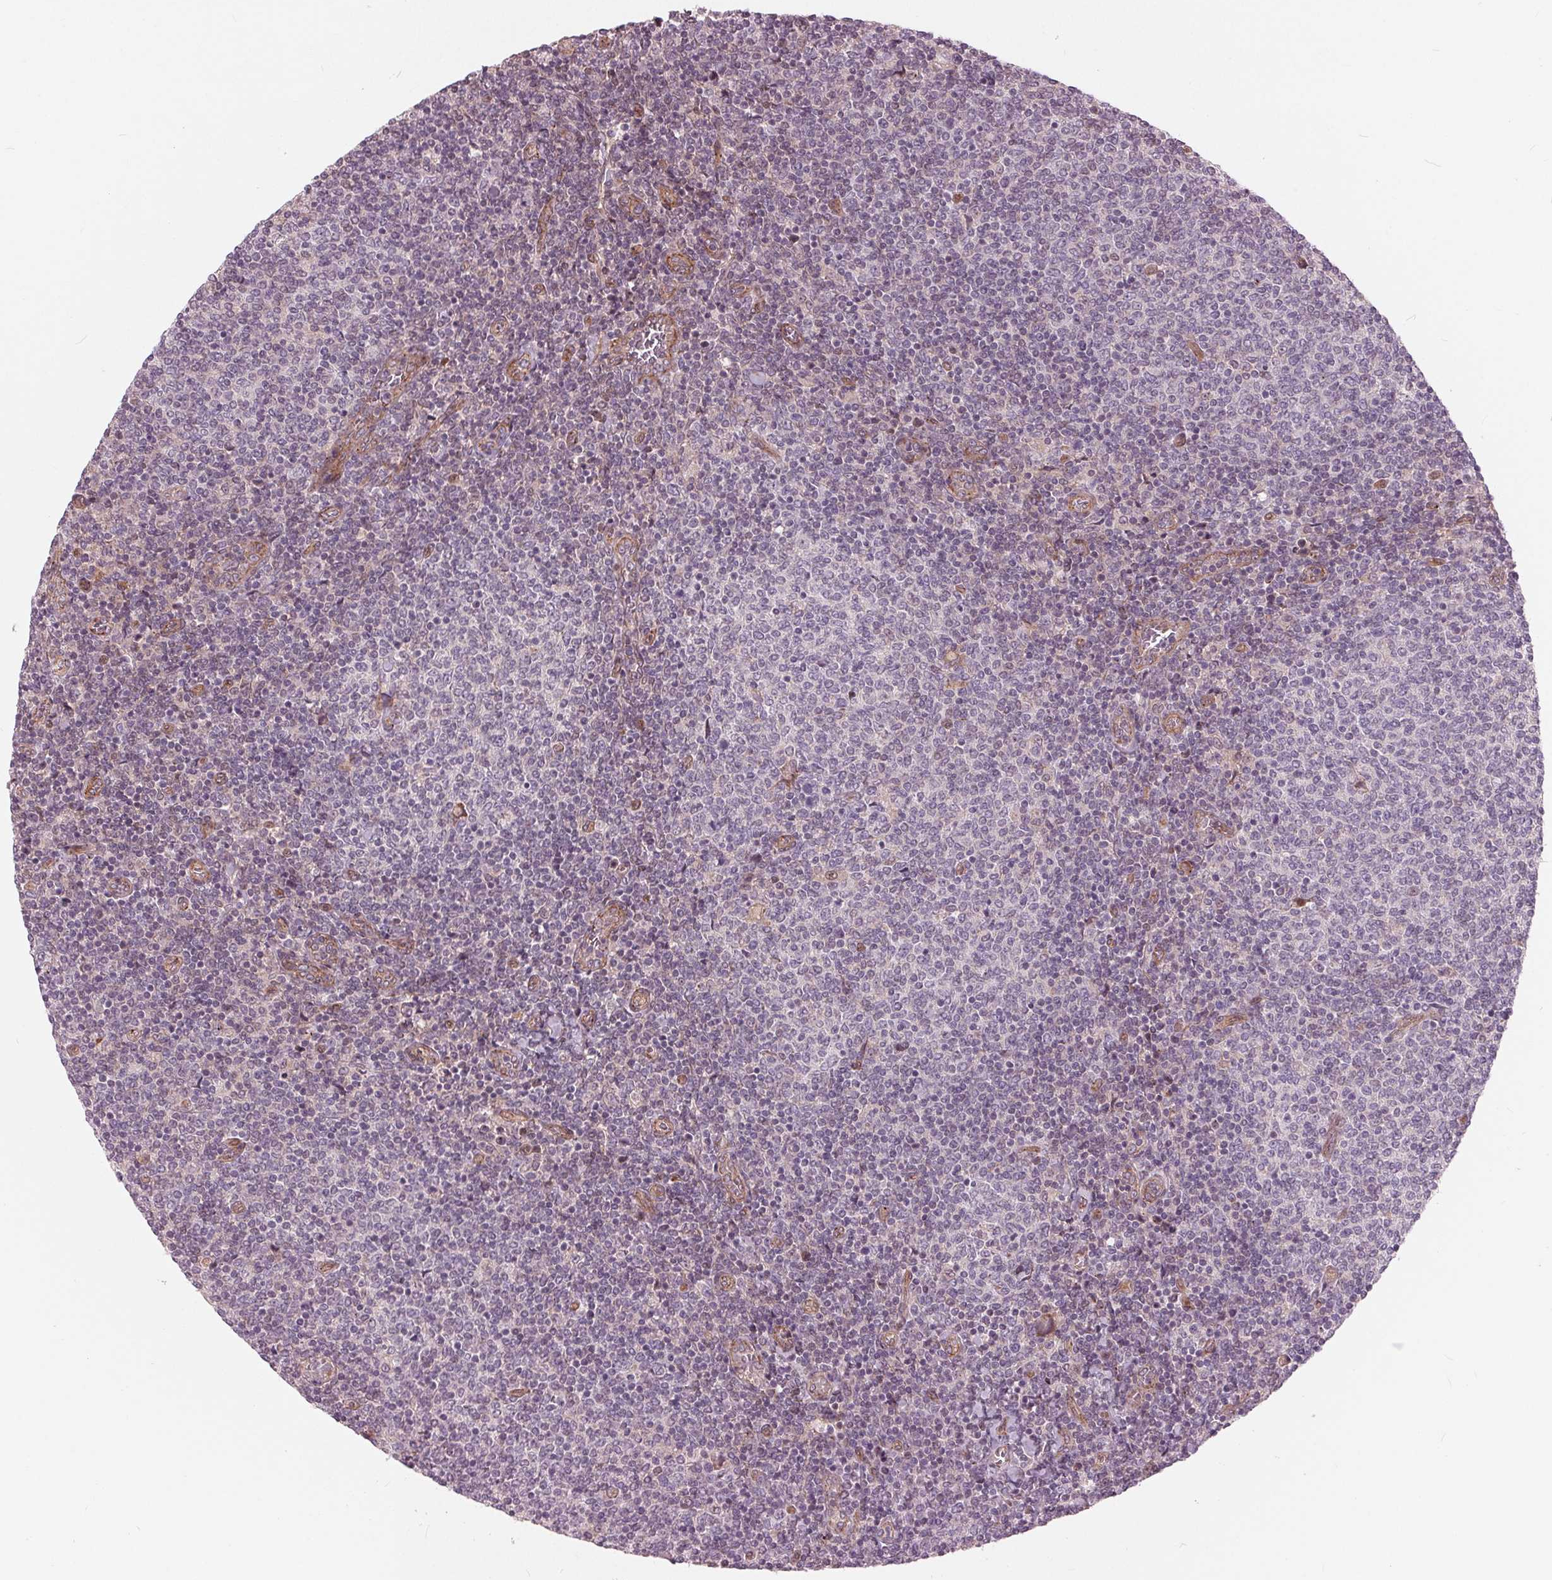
{"staining": {"intensity": "negative", "quantity": "none", "location": "none"}, "tissue": "lymphoma", "cell_type": "Tumor cells", "image_type": "cancer", "snomed": [{"axis": "morphology", "description": "Malignant lymphoma, non-Hodgkin's type, Low grade"}, {"axis": "topography", "description": "Lymph node"}], "caption": "The image shows no significant positivity in tumor cells of lymphoma.", "gene": "TXNIP", "patient": {"sex": "male", "age": 52}}